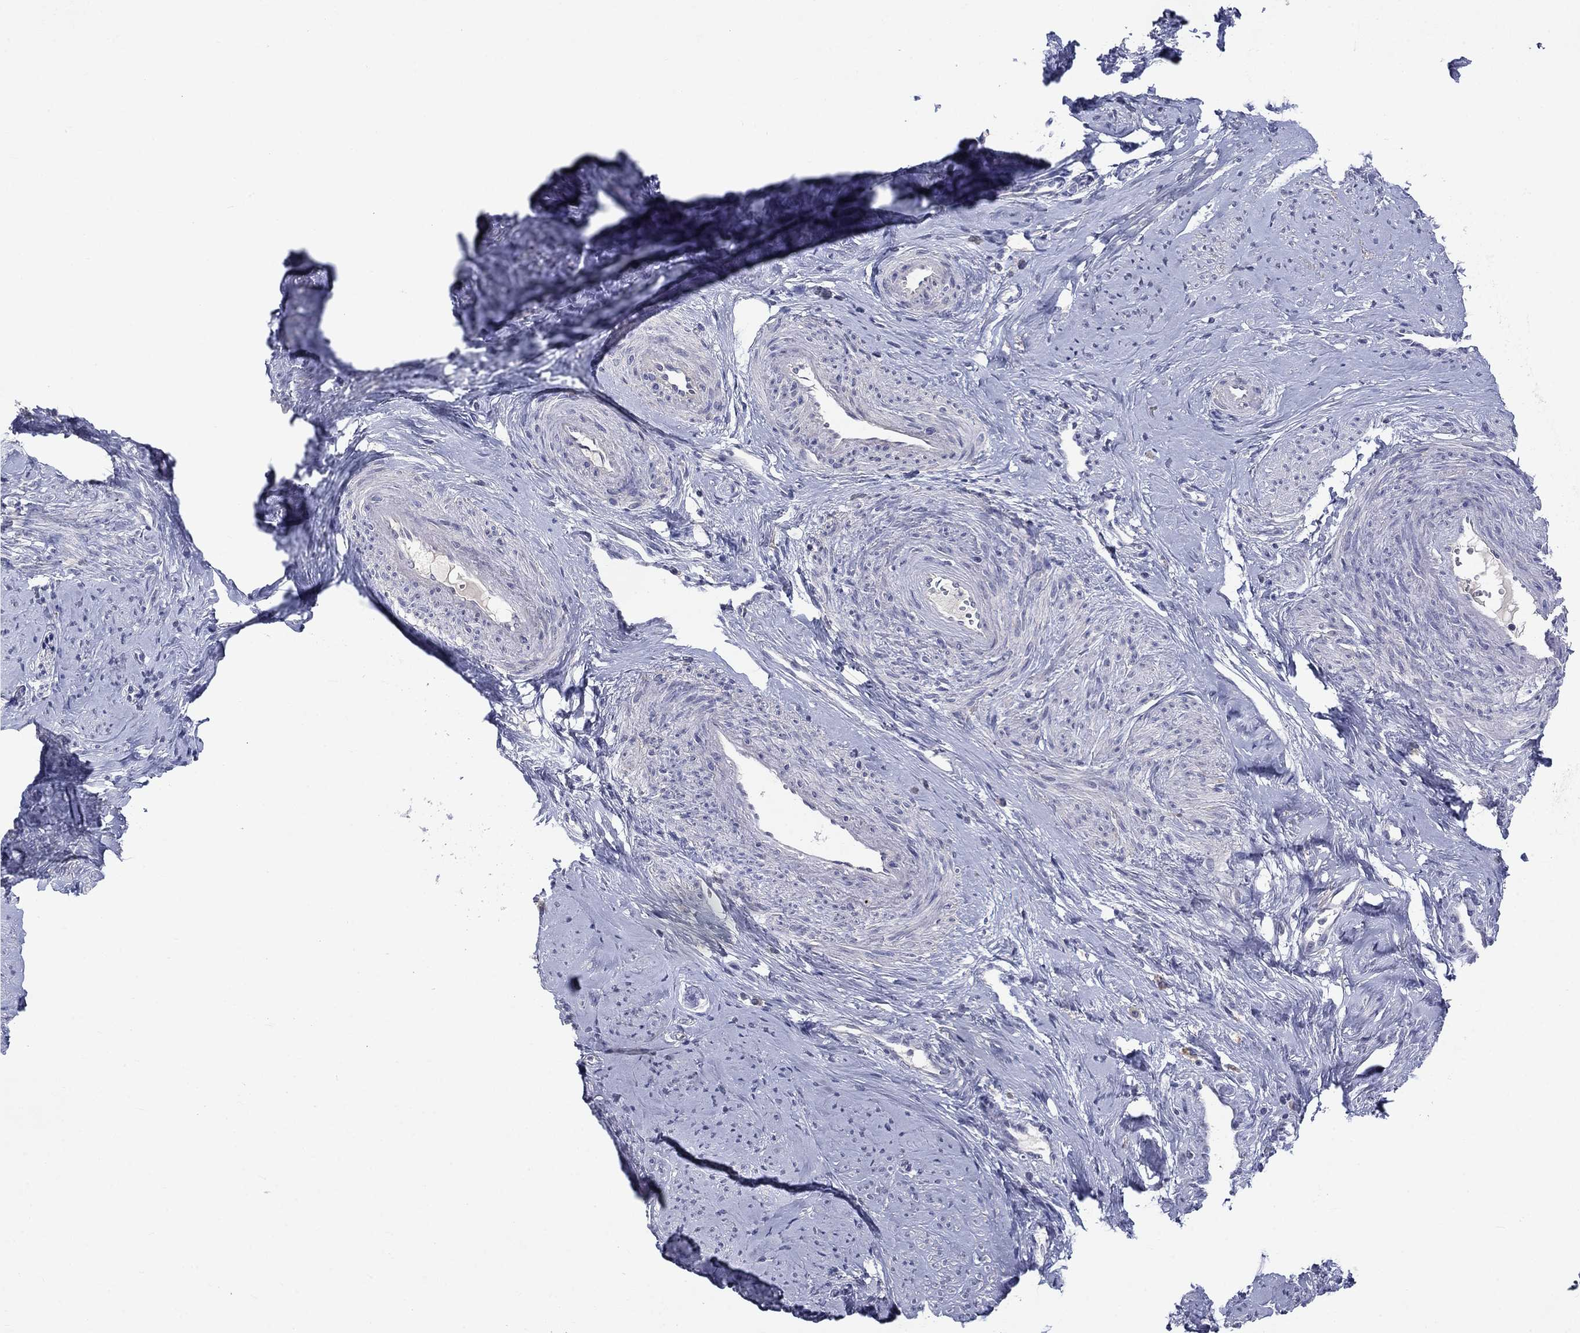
{"staining": {"intensity": "negative", "quantity": "none", "location": "none"}, "tissue": "smooth muscle", "cell_type": "Smooth muscle cells", "image_type": "normal", "snomed": [{"axis": "morphology", "description": "Normal tissue, NOS"}, {"axis": "topography", "description": "Smooth muscle"}], "caption": "The micrograph exhibits no staining of smooth muscle cells in unremarkable smooth muscle. (DAB immunohistochemistry (IHC) with hematoxylin counter stain).", "gene": "CACNA1A", "patient": {"sex": "female", "age": 48}}